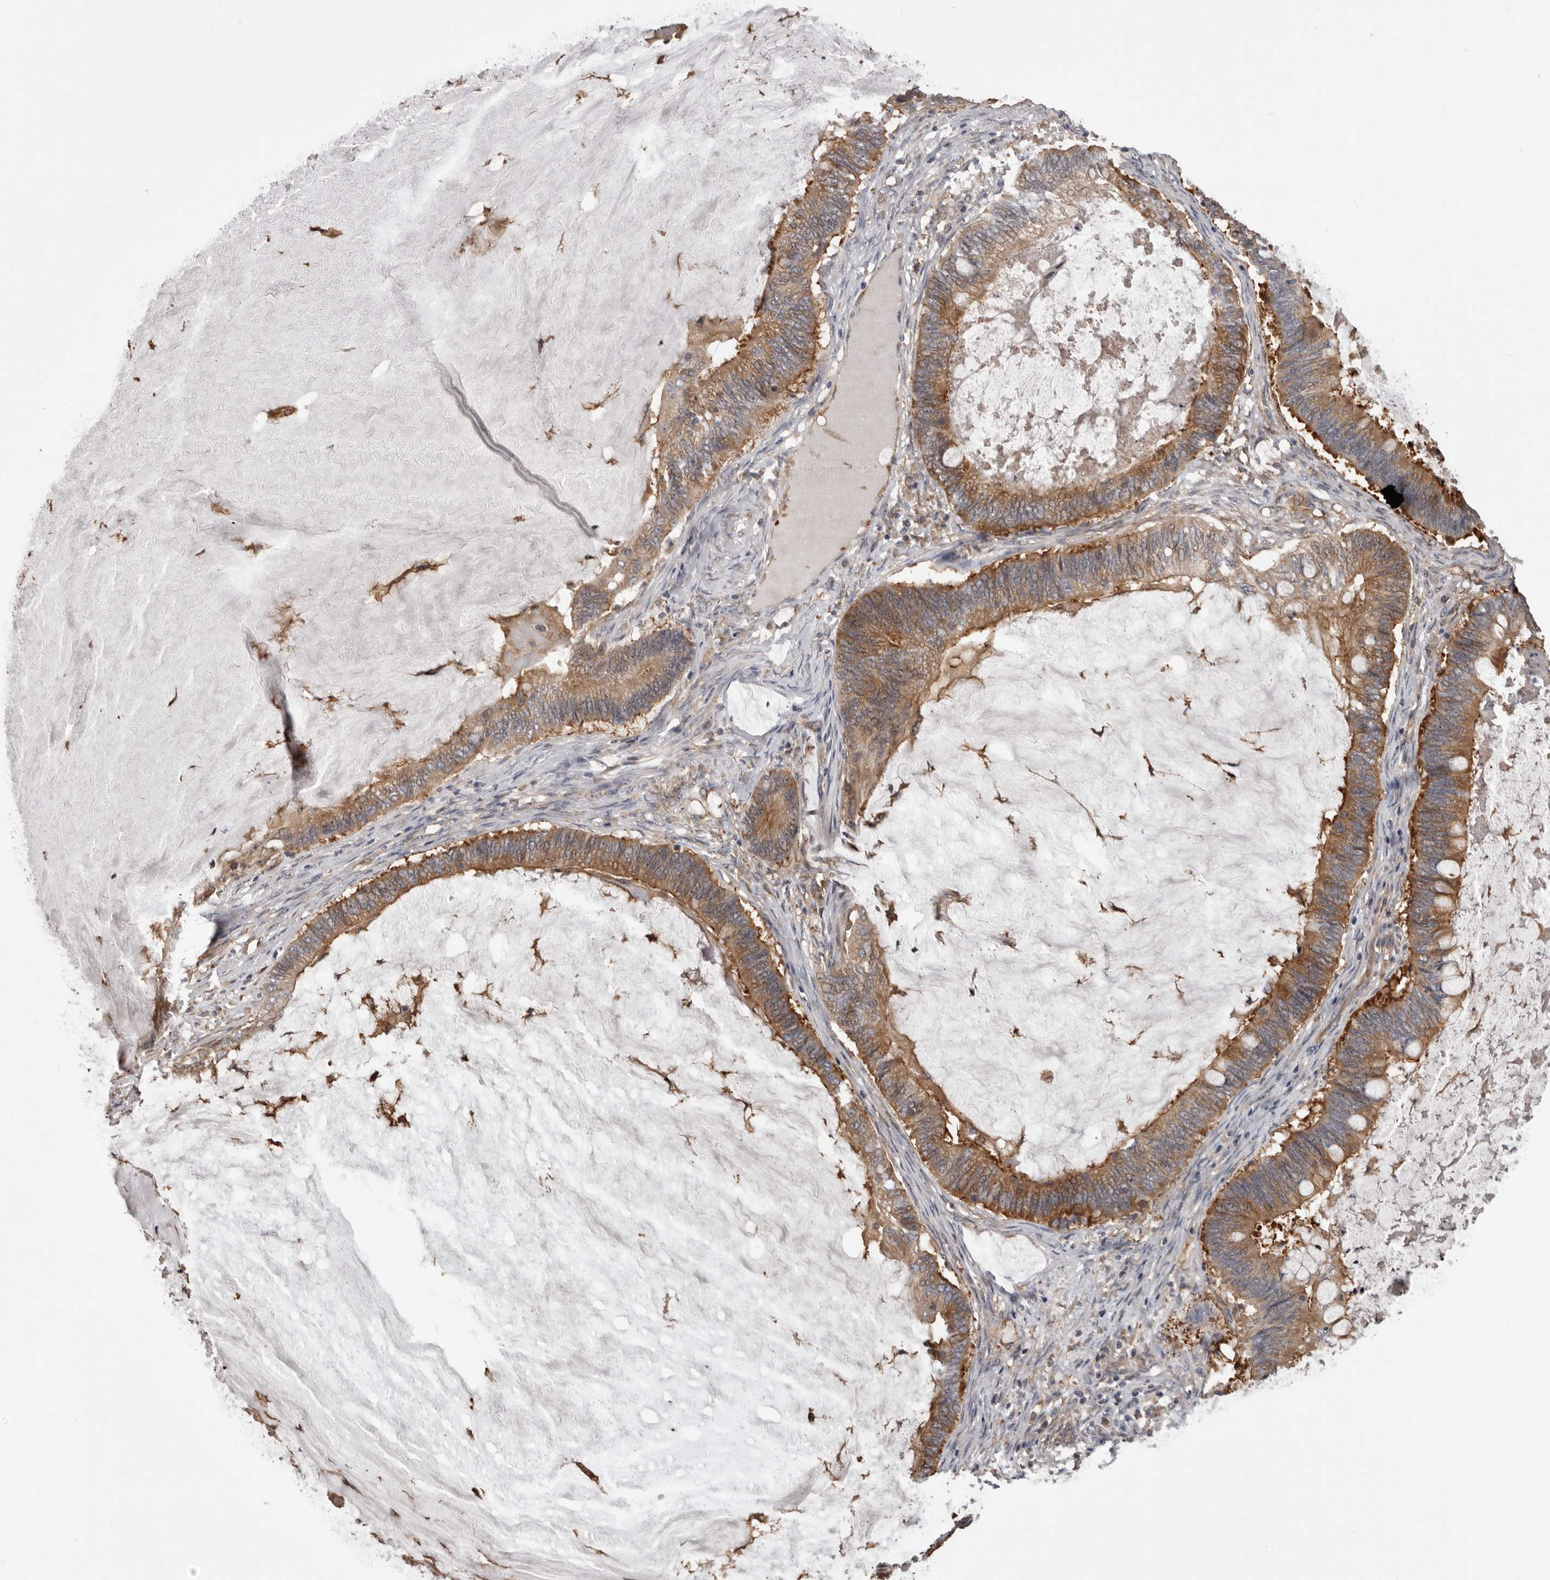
{"staining": {"intensity": "moderate", "quantity": ">75%", "location": "cytoplasmic/membranous"}, "tissue": "ovarian cancer", "cell_type": "Tumor cells", "image_type": "cancer", "snomed": [{"axis": "morphology", "description": "Cystadenocarcinoma, mucinous, NOS"}, {"axis": "topography", "description": "Ovary"}], "caption": "Immunohistochemical staining of ovarian mucinous cystadenocarcinoma exhibits medium levels of moderate cytoplasmic/membranous protein expression in approximately >75% of tumor cells.", "gene": "DARS1", "patient": {"sex": "female", "age": 61}}